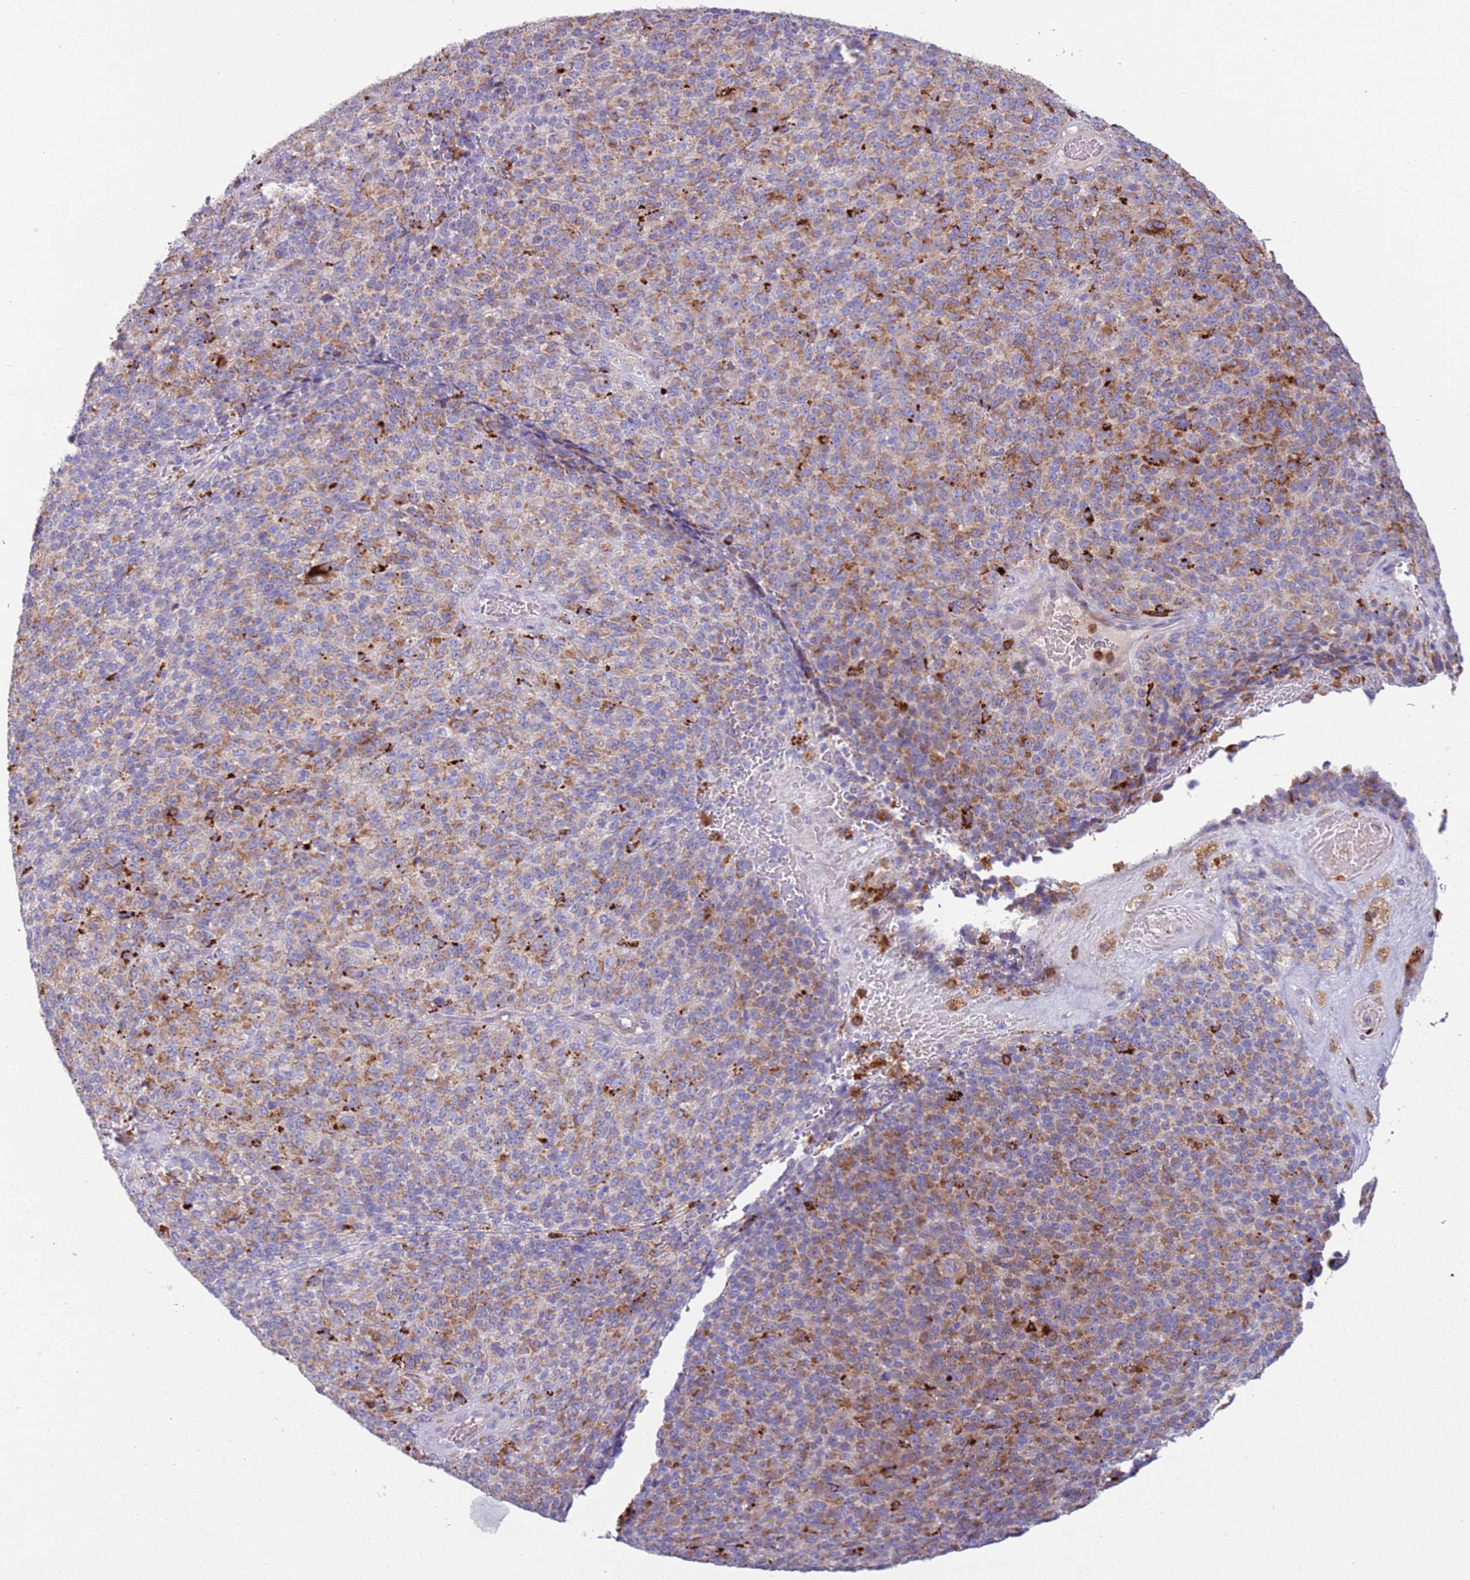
{"staining": {"intensity": "moderate", "quantity": ">75%", "location": "cytoplasmic/membranous"}, "tissue": "melanoma", "cell_type": "Tumor cells", "image_type": "cancer", "snomed": [{"axis": "morphology", "description": "Malignant melanoma, Metastatic site"}, {"axis": "topography", "description": "Brain"}], "caption": "Moderate cytoplasmic/membranous positivity for a protein is identified in about >75% of tumor cells of melanoma using IHC.", "gene": "TTPAL", "patient": {"sex": "female", "age": 56}}